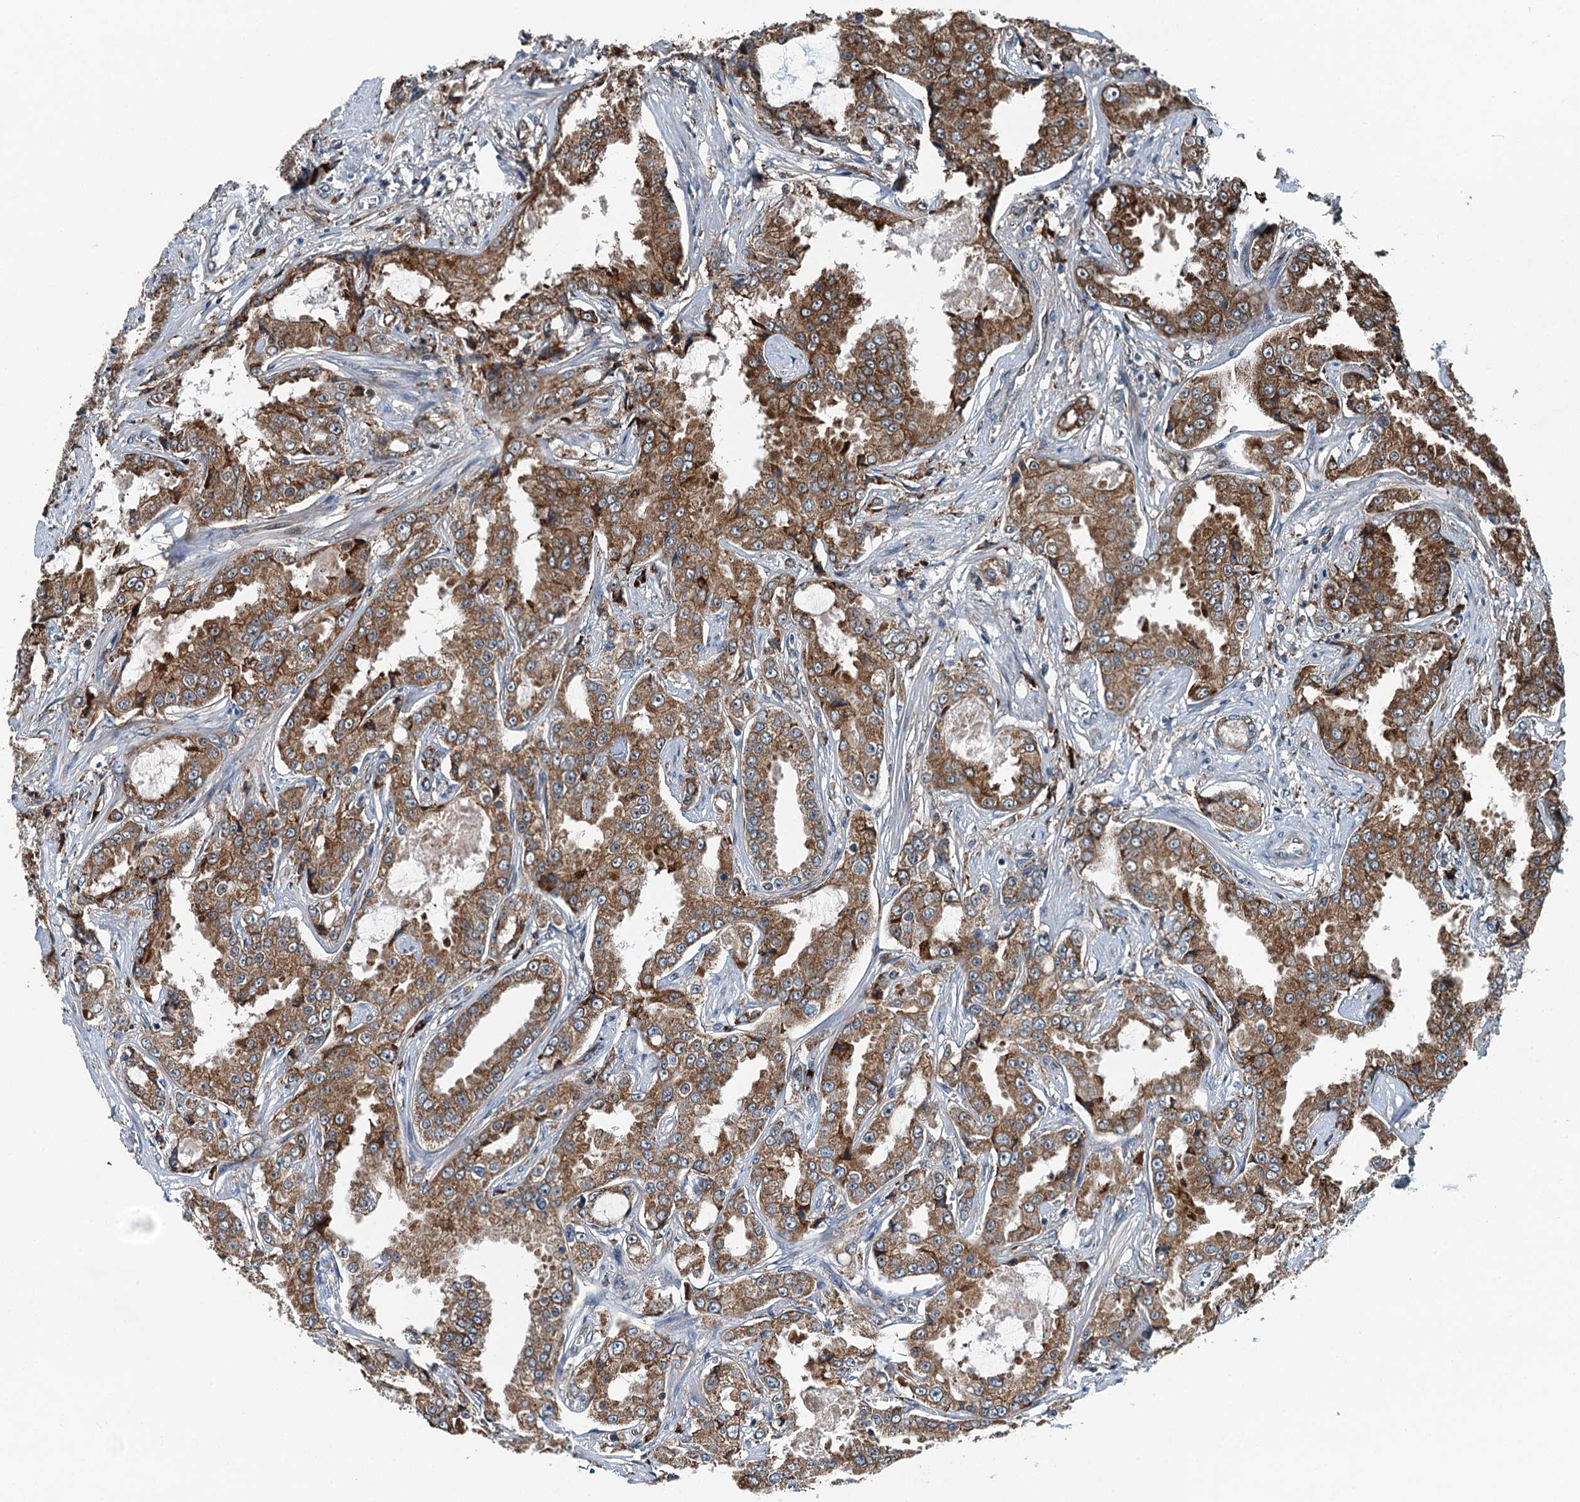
{"staining": {"intensity": "moderate", "quantity": ">75%", "location": "cytoplasmic/membranous"}, "tissue": "prostate cancer", "cell_type": "Tumor cells", "image_type": "cancer", "snomed": [{"axis": "morphology", "description": "Adenocarcinoma, High grade"}, {"axis": "topography", "description": "Prostate"}], "caption": "Brown immunohistochemical staining in prostate adenocarcinoma (high-grade) exhibits moderate cytoplasmic/membranous positivity in about >75% of tumor cells.", "gene": "TAMALIN", "patient": {"sex": "male", "age": 73}}